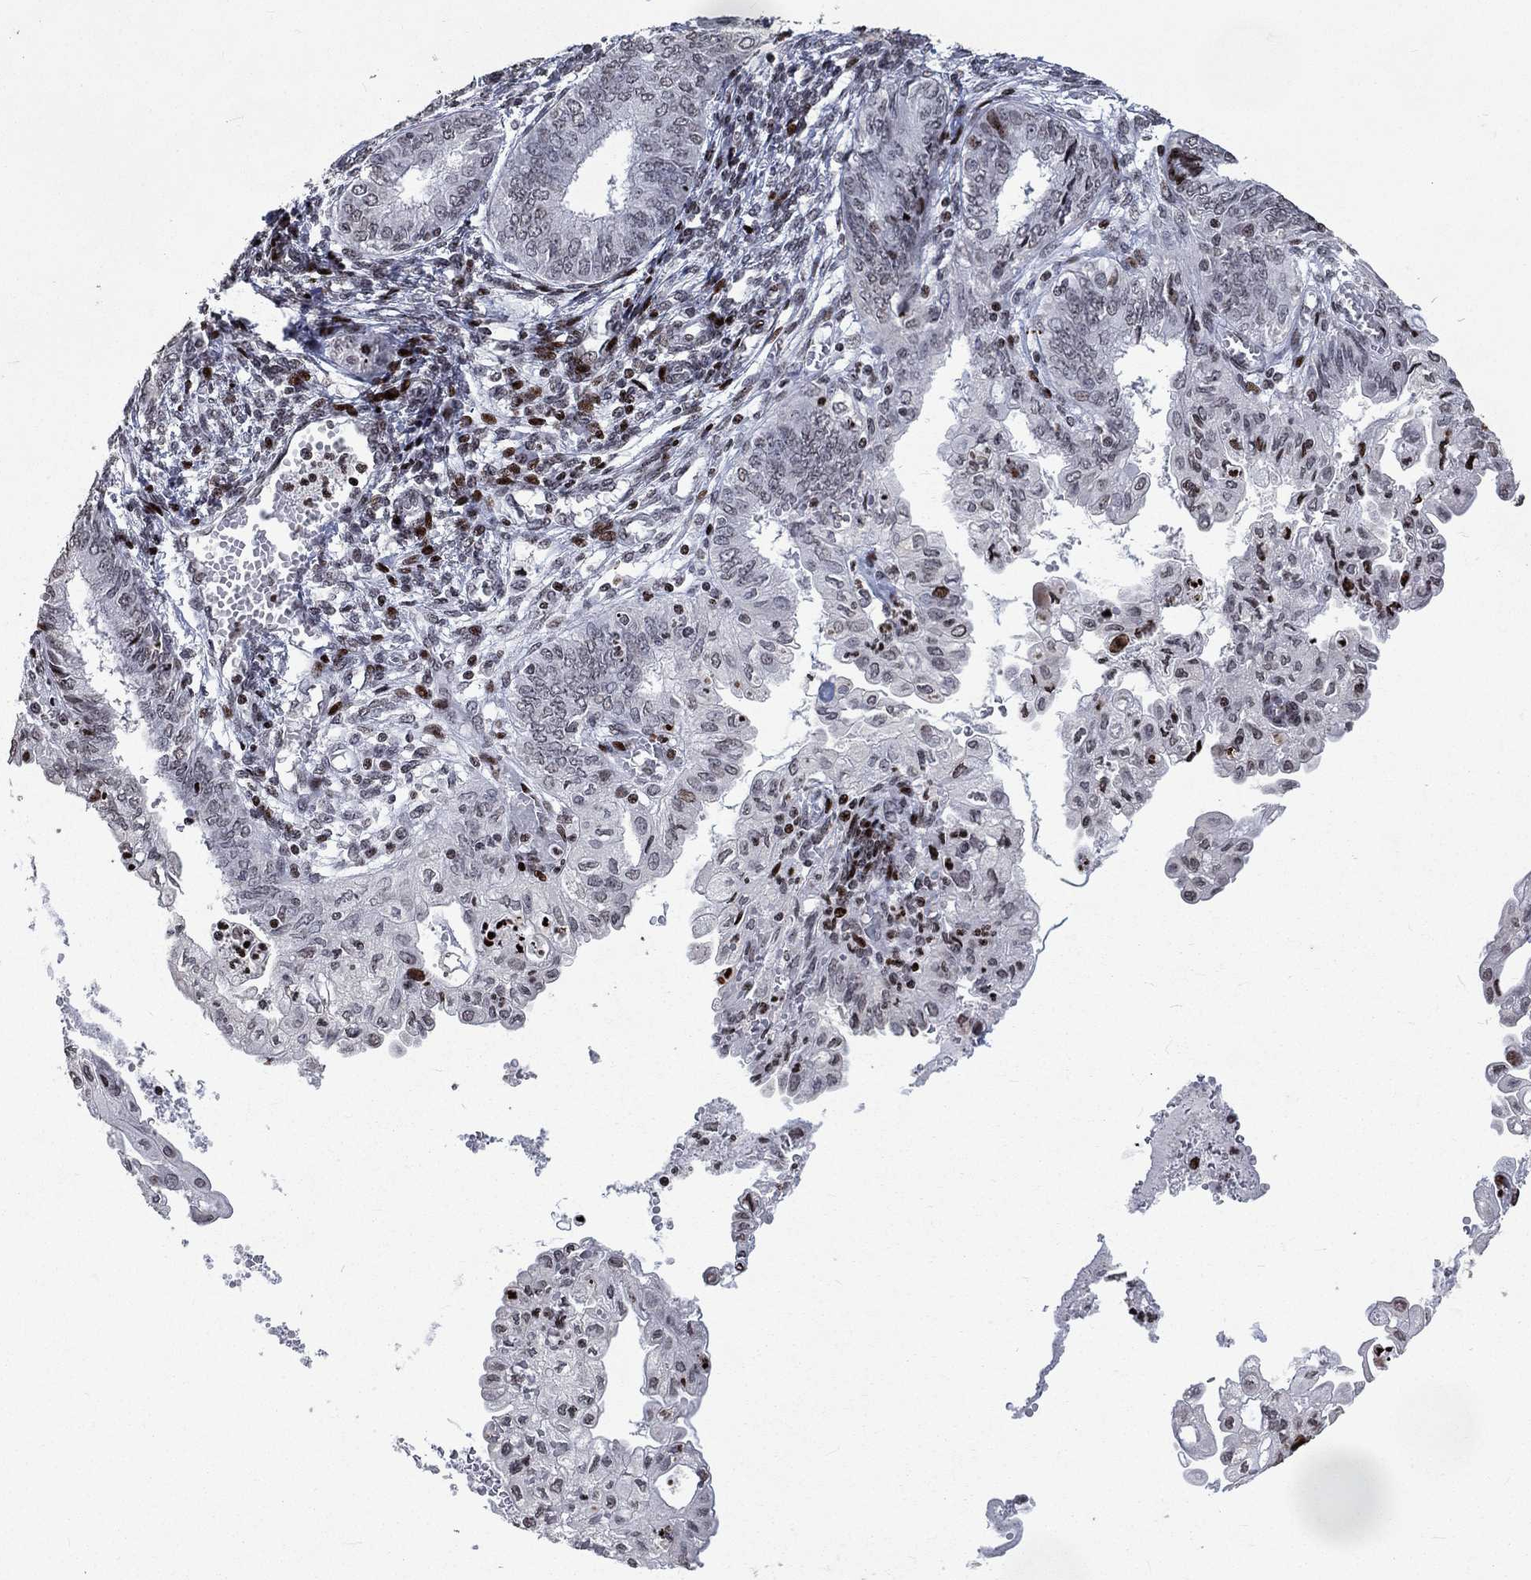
{"staining": {"intensity": "weak", "quantity": "<25%", "location": "nuclear"}, "tissue": "endometrial cancer", "cell_type": "Tumor cells", "image_type": "cancer", "snomed": [{"axis": "morphology", "description": "Adenocarcinoma, NOS"}, {"axis": "topography", "description": "Endometrium"}], "caption": "This is an immunohistochemistry (IHC) histopathology image of endometrial adenocarcinoma. There is no positivity in tumor cells.", "gene": "SRSF3", "patient": {"sex": "female", "age": 68}}